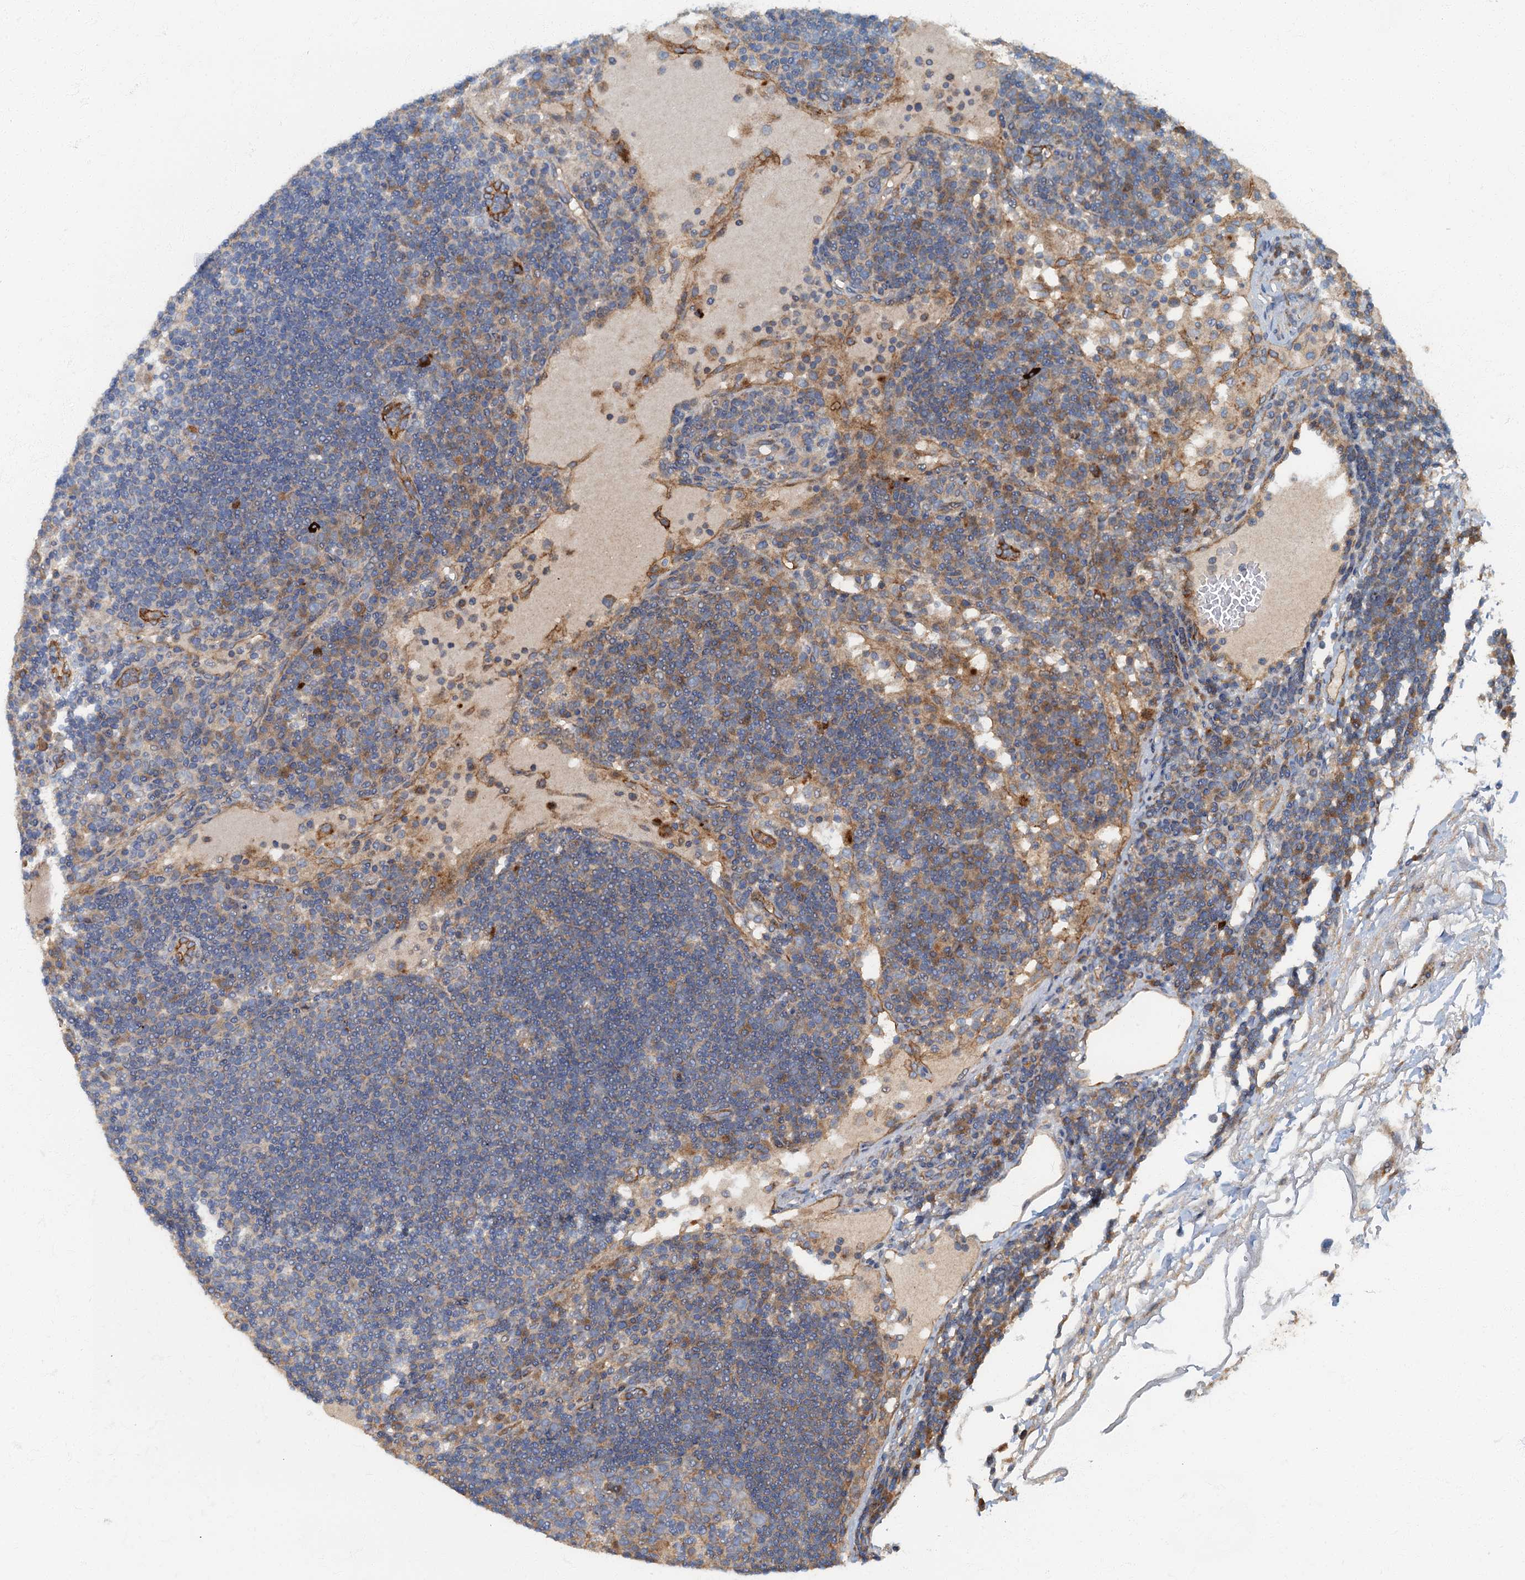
{"staining": {"intensity": "negative", "quantity": "none", "location": "none"}, "tissue": "lymph node", "cell_type": "Germinal center cells", "image_type": "normal", "snomed": [{"axis": "morphology", "description": "Normal tissue, NOS"}, {"axis": "topography", "description": "Lymph node"}], "caption": "A photomicrograph of lymph node stained for a protein shows no brown staining in germinal center cells. Nuclei are stained in blue.", "gene": "ARL11", "patient": {"sex": "female", "age": 53}}